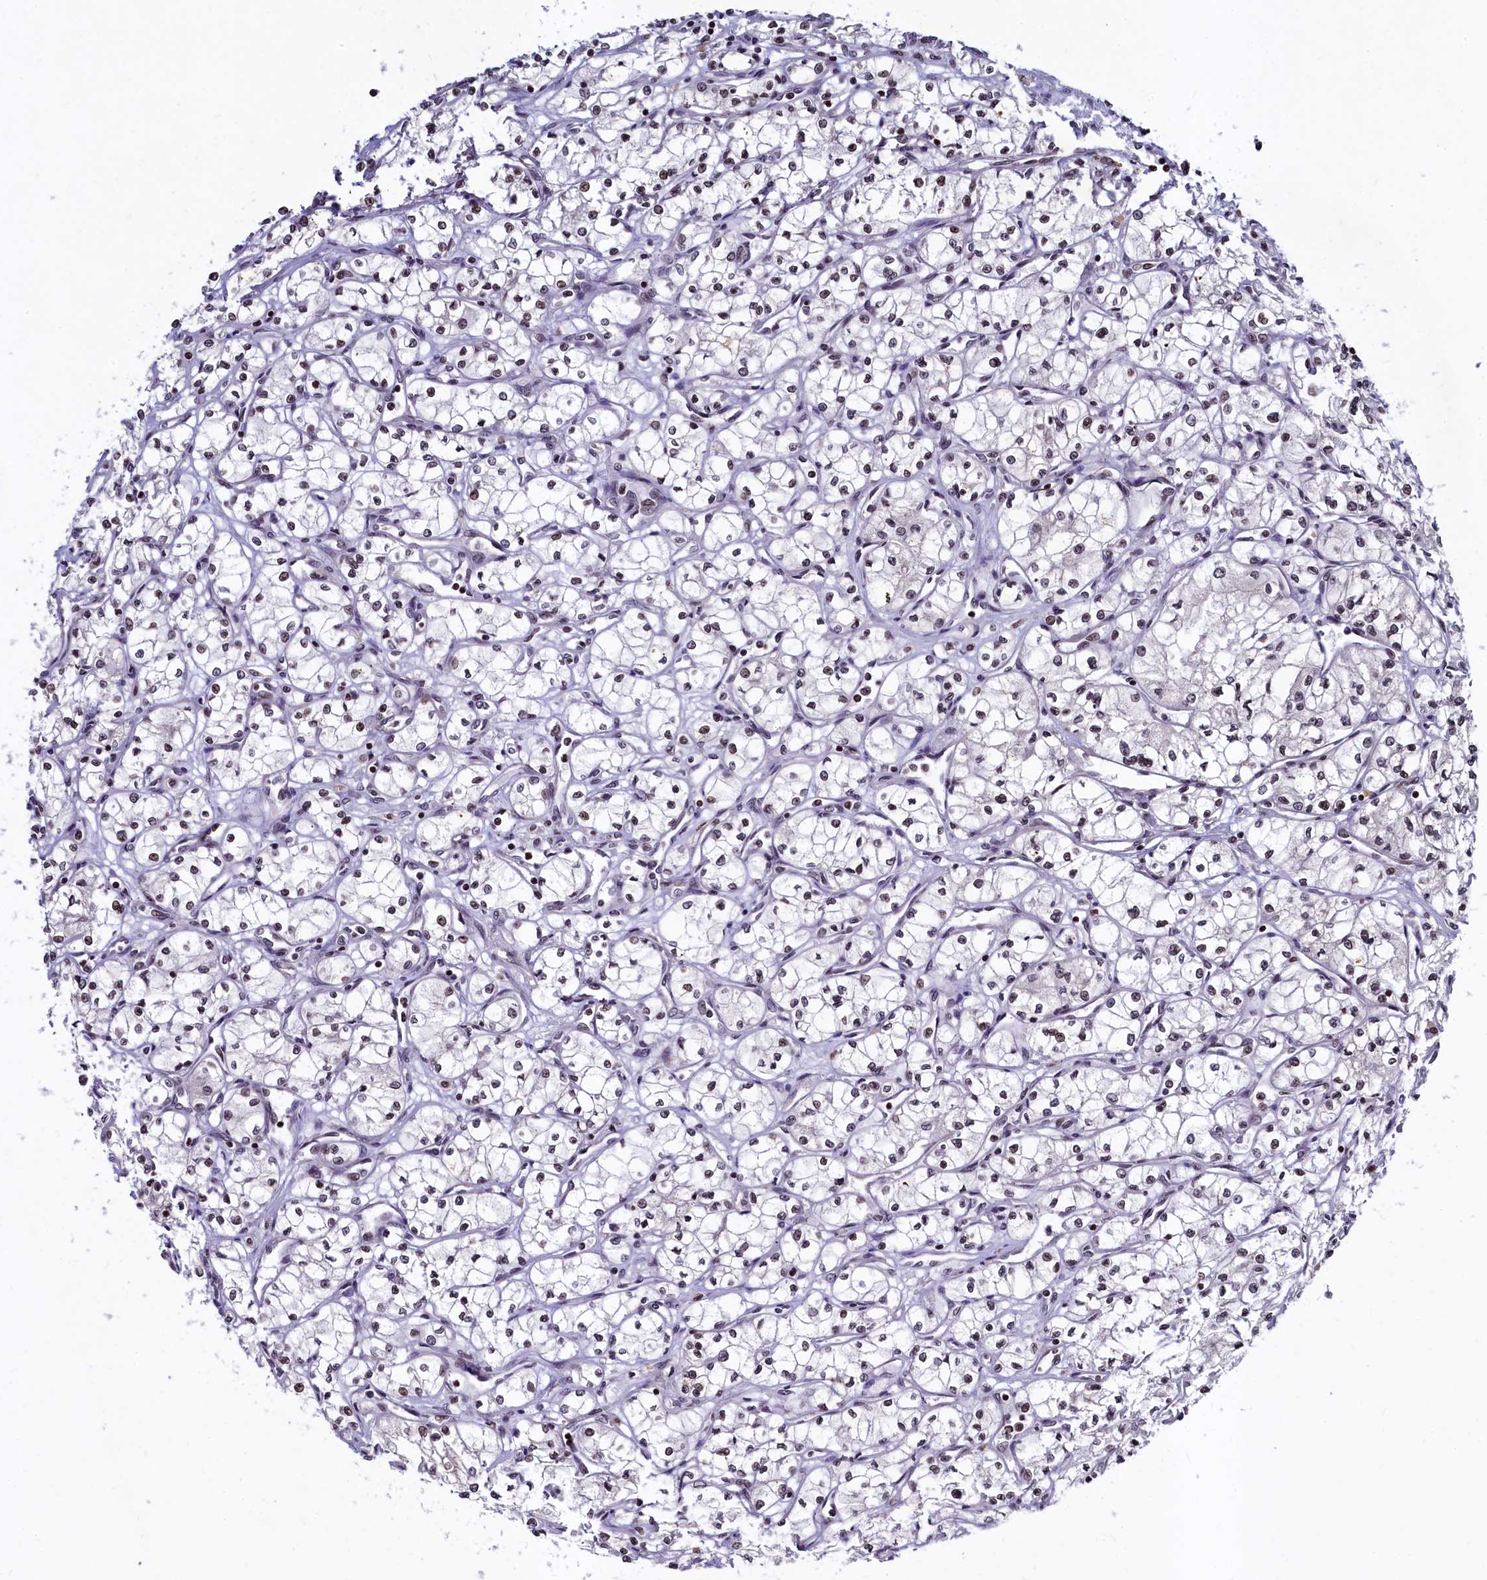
{"staining": {"intensity": "negative", "quantity": "none", "location": "none"}, "tissue": "renal cancer", "cell_type": "Tumor cells", "image_type": "cancer", "snomed": [{"axis": "morphology", "description": "Adenocarcinoma, NOS"}, {"axis": "topography", "description": "Kidney"}], "caption": "Adenocarcinoma (renal) stained for a protein using immunohistochemistry exhibits no positivity tumor cells.", "gene": "FAM217B", "patient": {"sex": "male", "age": 59}}